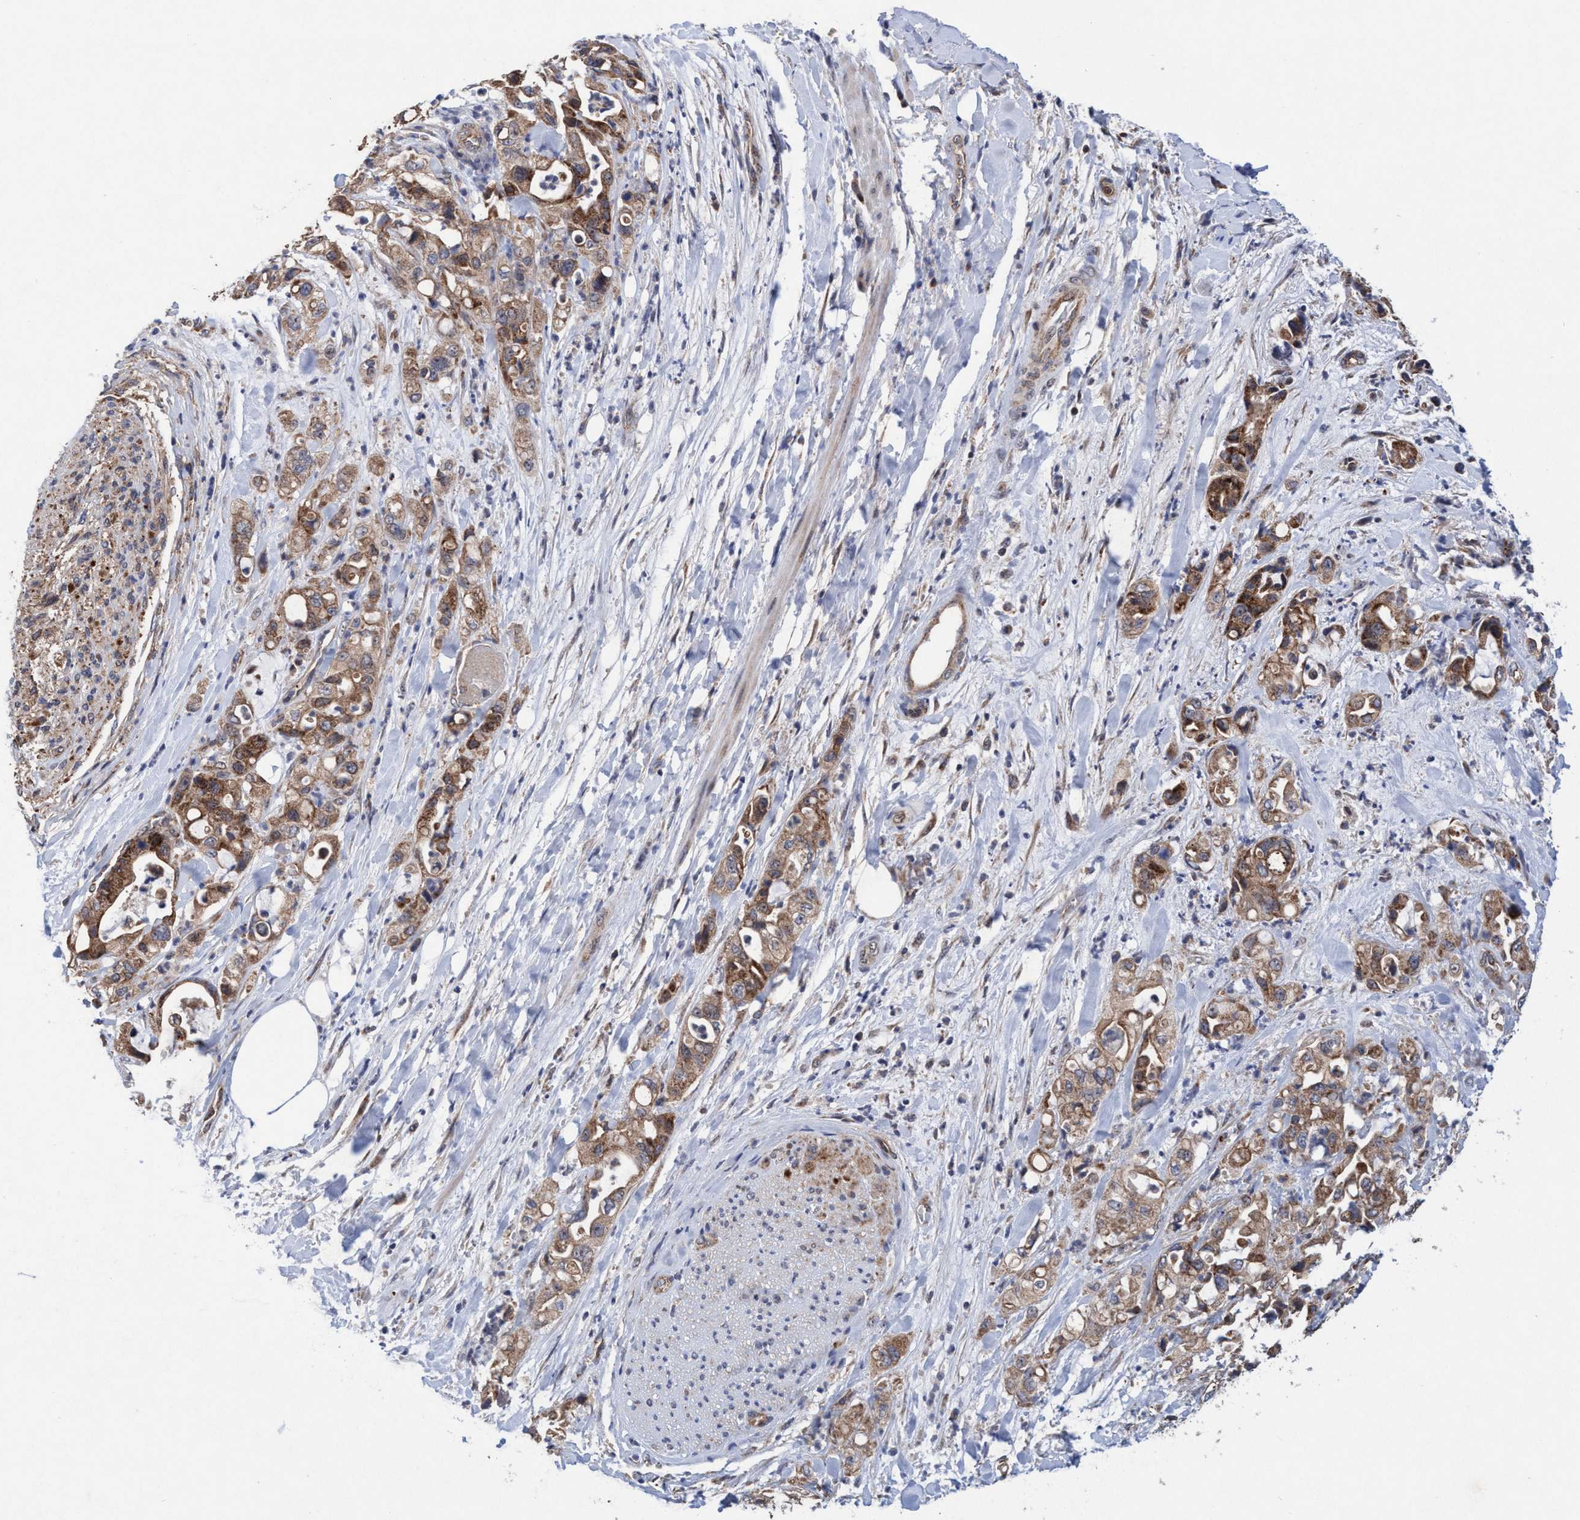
{"staining": {"intensity": "moderate", "quantity": ">75%", "location": "cytoplasmic/membranous"}, "tissue": "pancreatic cancer", "cell_type": "Tumor cells", "image_type": "cancer", "snomed": [{"axis": "morphology", "description": "Adenocarcinoma, NOS"}, {"axis": "topography", "description": "Pancreas"}], "caption": "Human pancreatic cancer stained with a protein marker demonstrates moderate staining in tumor cells.", "gene": "P2RY14", "patient": {"sex": "male", "age": 70}}